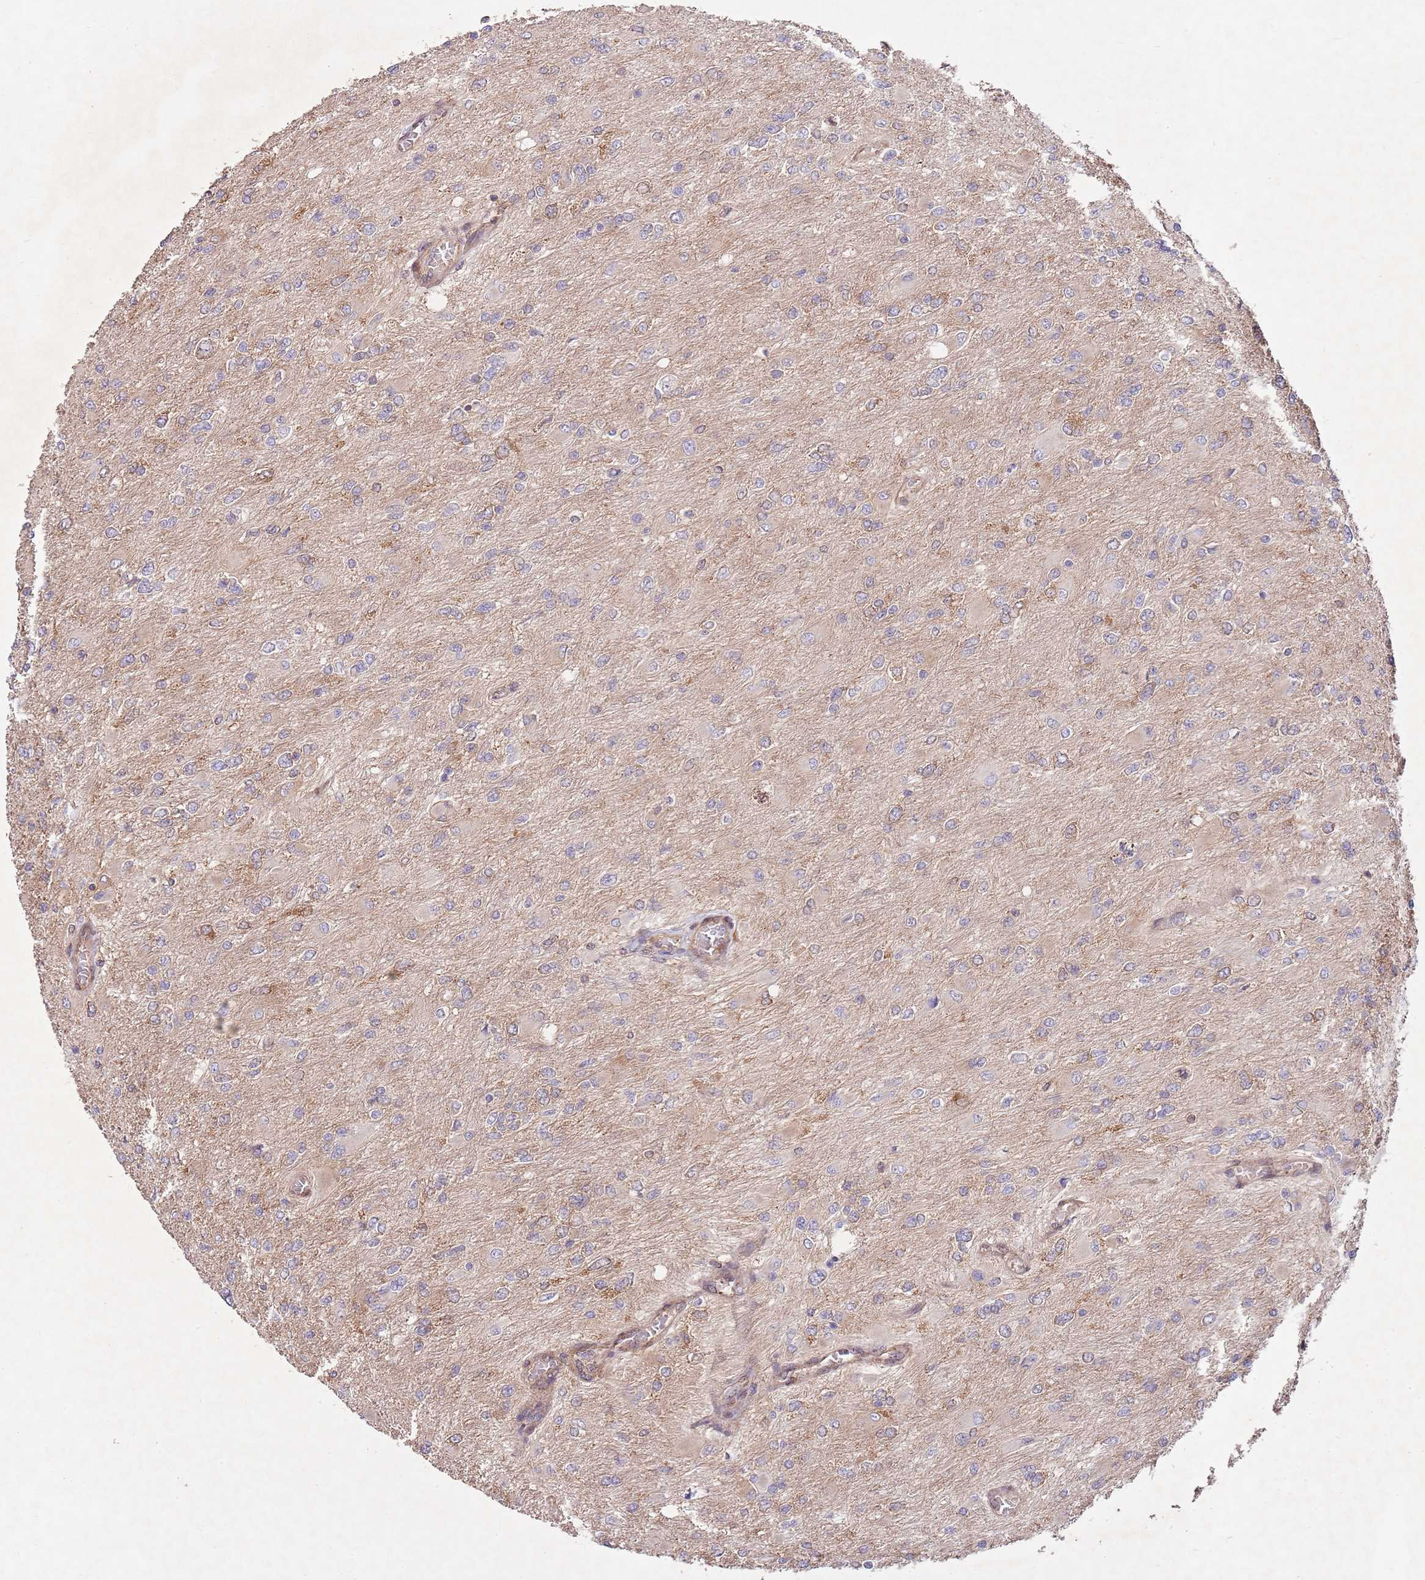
{"staining": {"intensity": "weak", "quantity": "<25%", "location": "cytoplasmic/membranous"}, "tissue": "glioma", "cell_type": "Tumor cells", "image_type": "cancer", "snomed": [{"axis": "morphology", "description": "Glioma, malignant, High grade"}, {"axis": "topography", "description": "Cerebral cortex"}], "caption": "Immunohistochemistry (IHC) of human malignant high-grade glioma demonstrates no staining in tumor cells. (Brightfield microscopy of DAB (3,3'-diaminobenzidine) IHC at high magnification).", "gene": "RNF19B", "patient": {"sex": "female", "age": 36}}